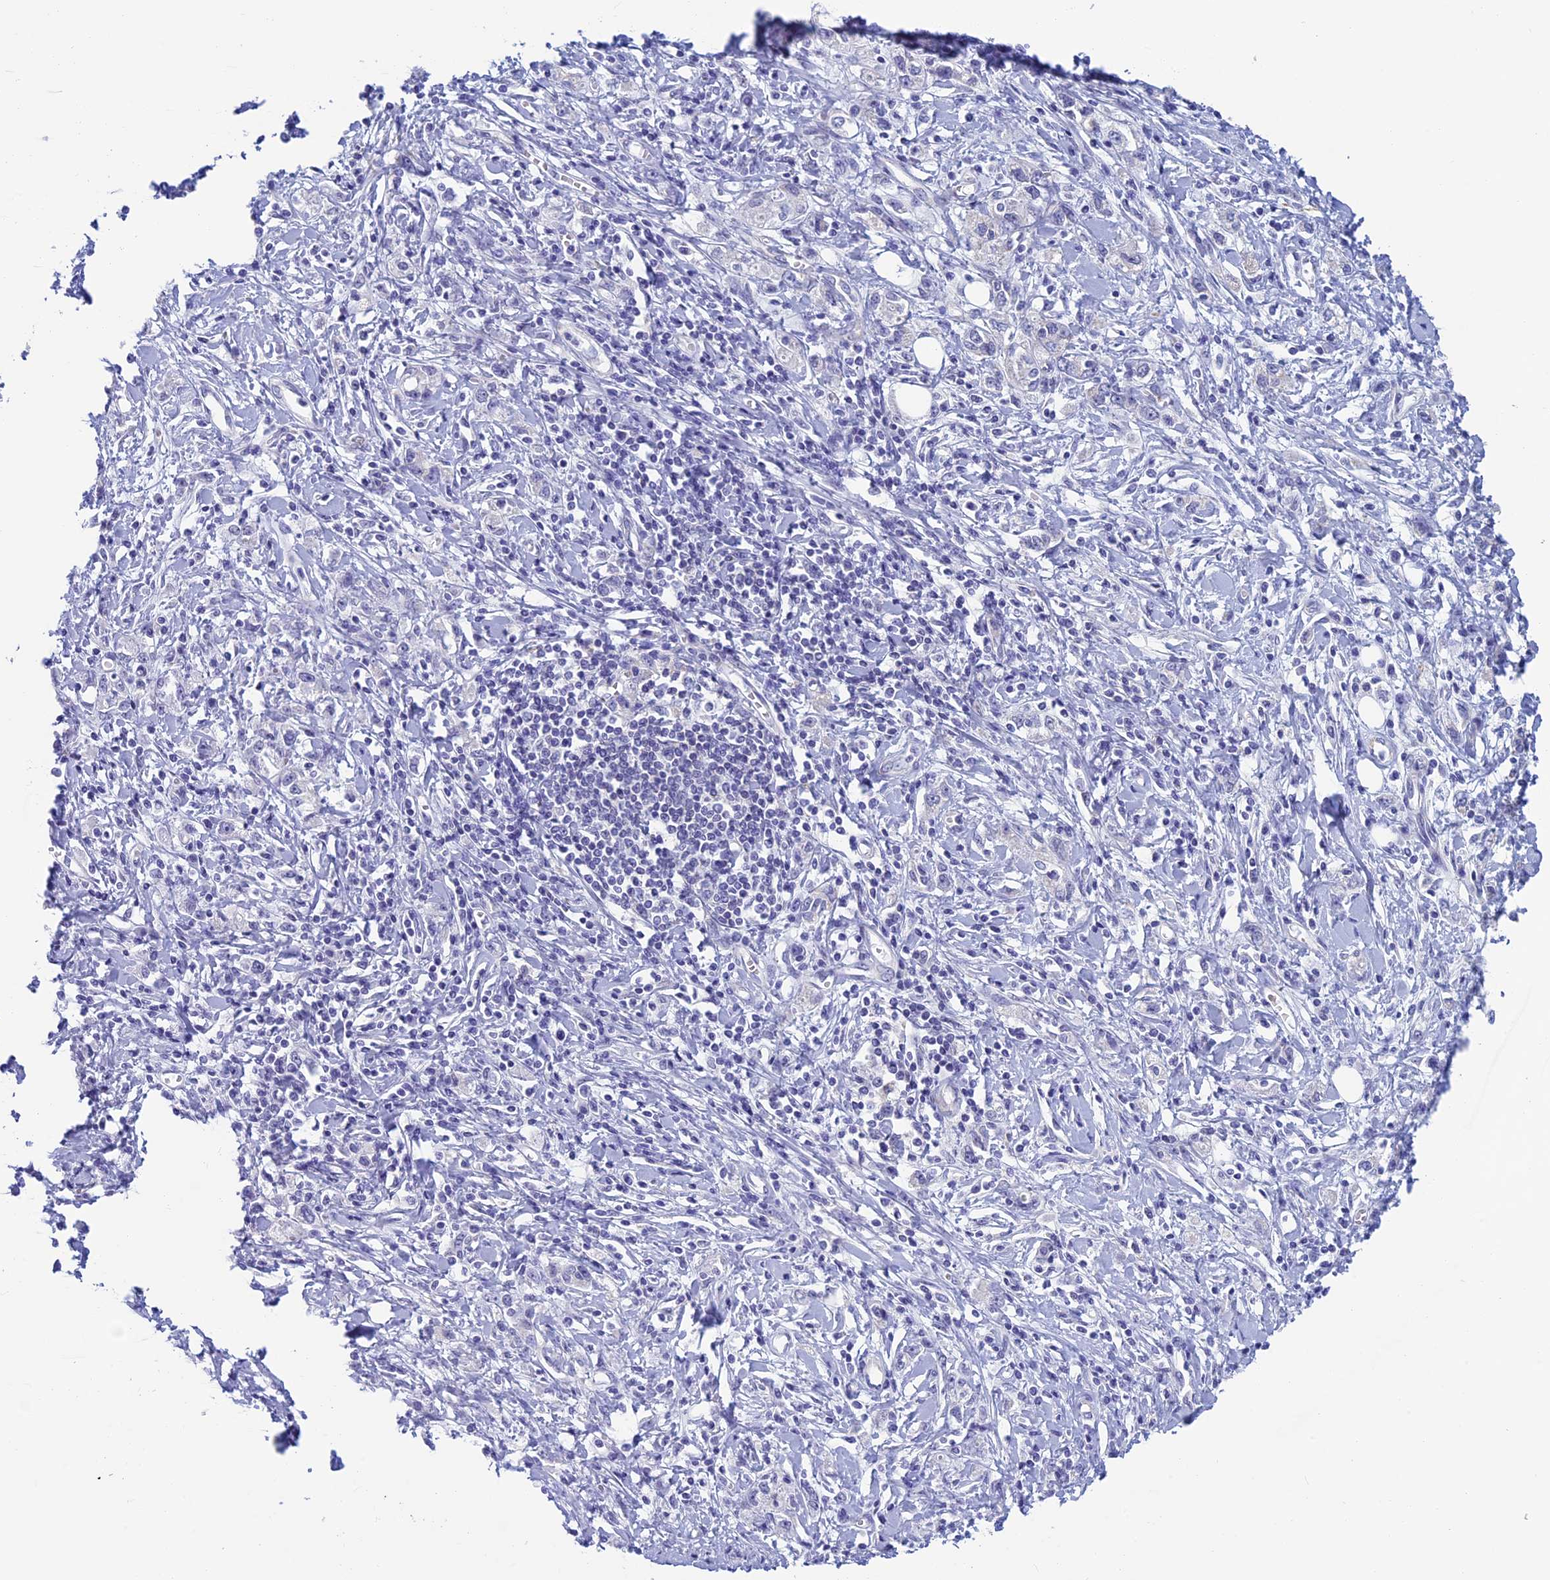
{"staining": {"intensity": "negative", "quantity": "none", "location": "none"}, "tissue": "stomach cancer", "cell_type": "Tumor cells", "image_type": "cancer", "snomed": [{"axis": "morphology", "description": "Adenocarcinoma, NOS"}, {"axis": "topography", "description": "Stomach"}], "caption": "This is an IHC histopathology image of human stomach adenocarcinoma. There is no expression in tumor cells.", "gene": "MFSD12", "patient": {"sex": "female", "age": 76}}